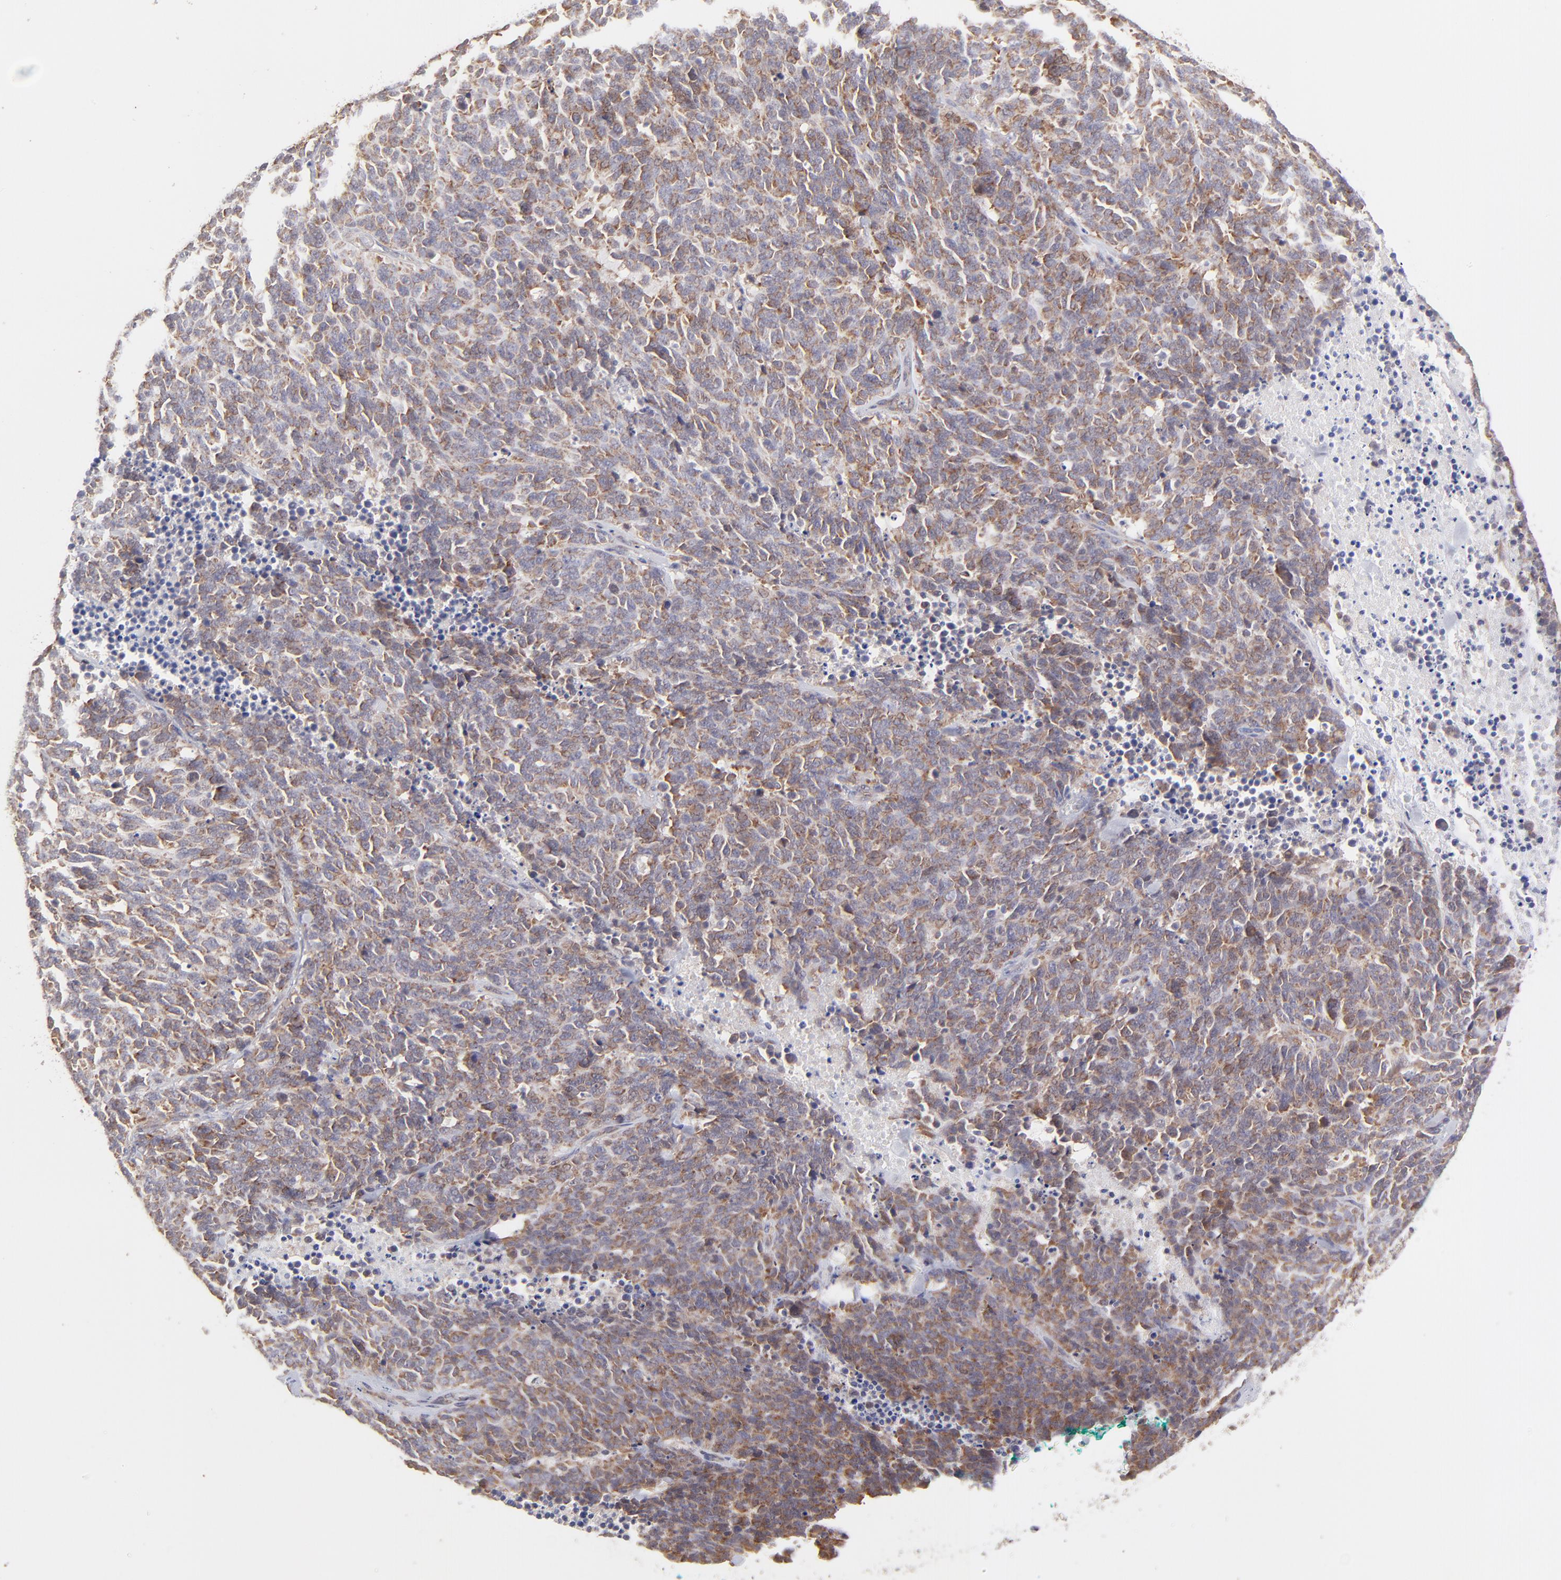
{"staining": {"intensity": "strong", "quantity": ">75%", "location": "cytoplasmic/membranous"}, "tissue": "lung cancer", "cell_type": "Tumor cells", "image_type": "cancer", "snomed": [{"axis": "morphology", "description": "Neoplasm, malignant, NOS"}, {"axis": "topography", "description": "Lung"}], "caption": "This is a micrograph of immunohistochemistry (IHC) staining of lung malignant neoplasm, which shows strong positivity in the cytoplasmic/membranous of tumor cells.", "gene": "TNRC6B", "patient": {"sex": "female", "age": 58}}